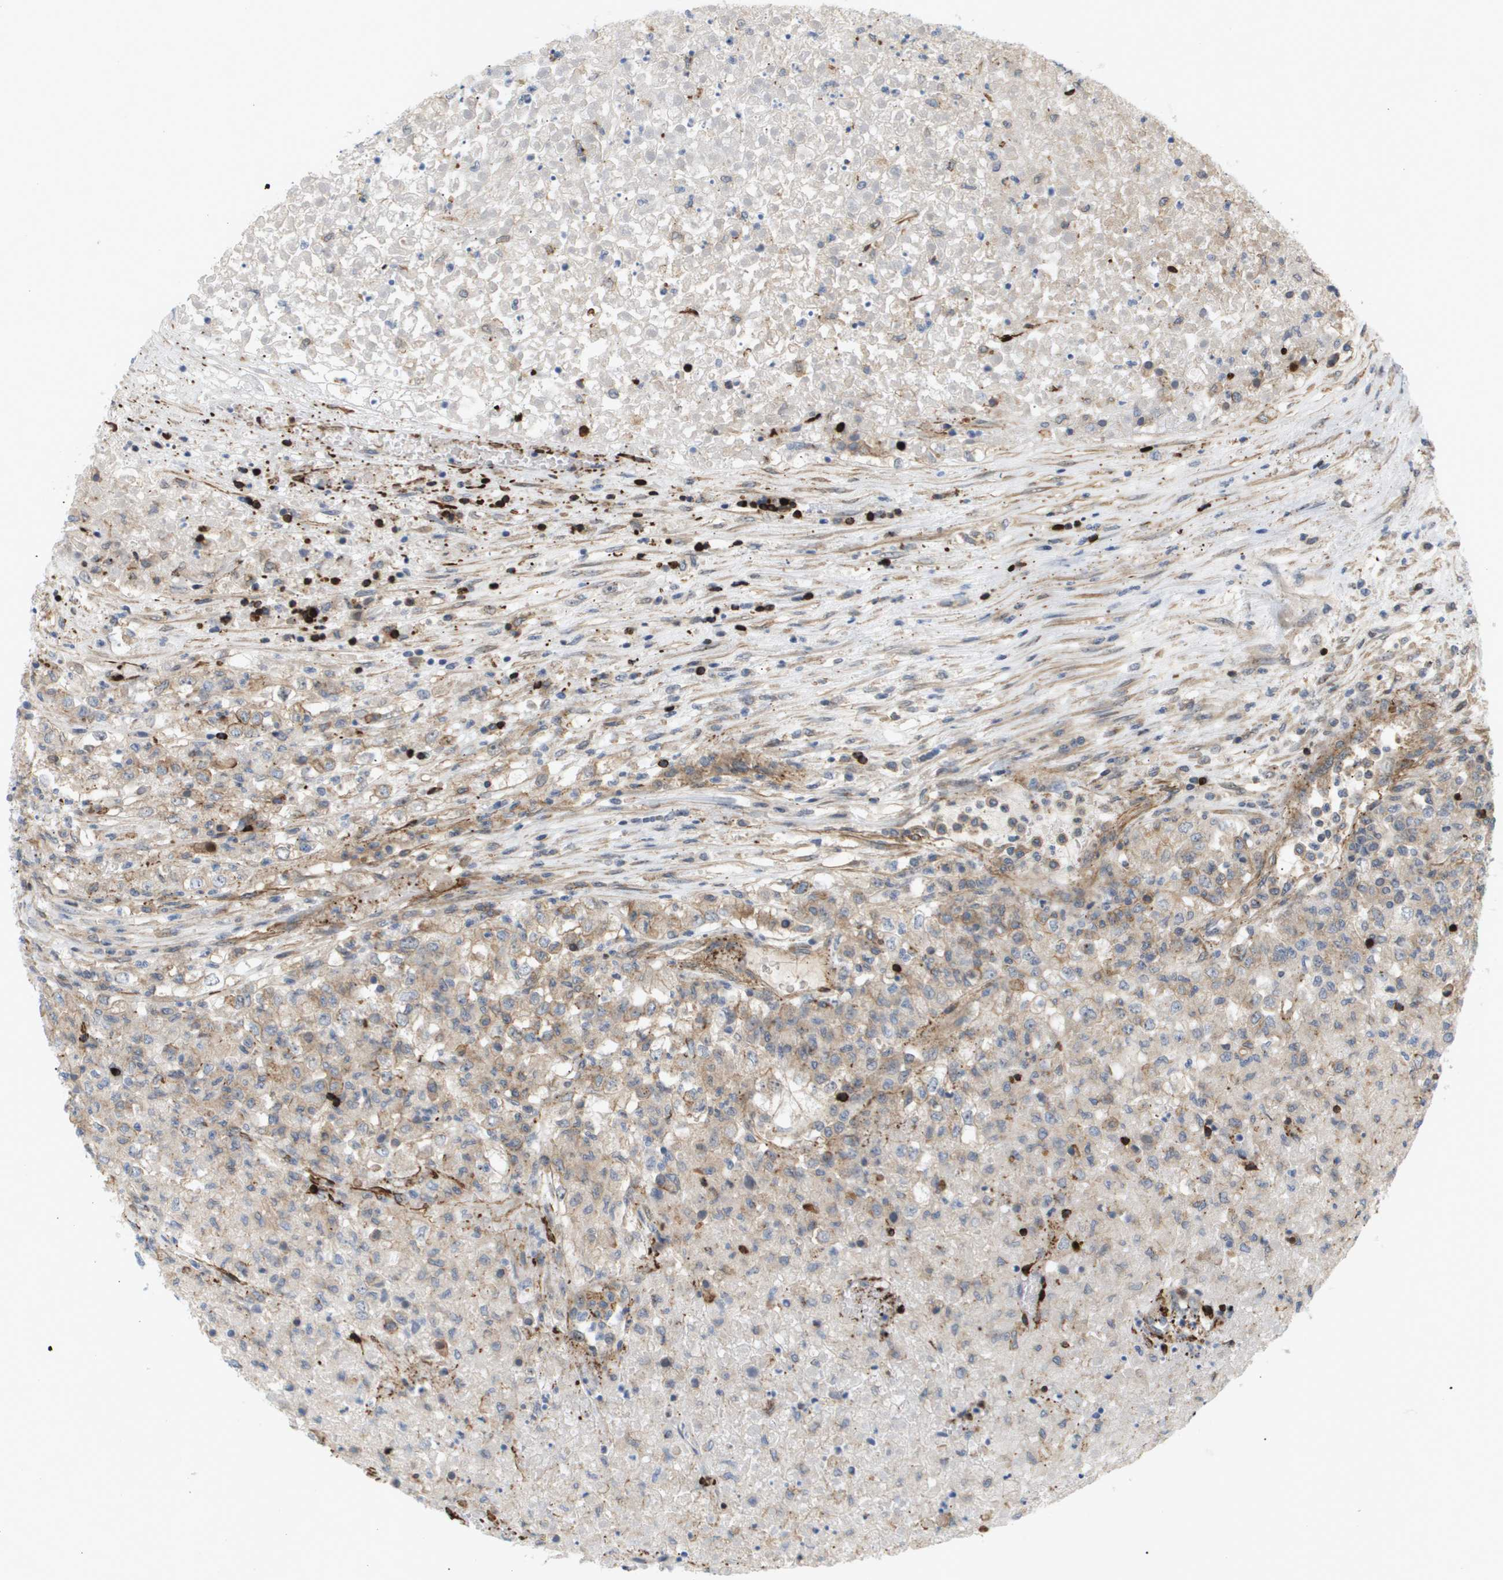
{"staining": {"intensity": "weak", "quantity": ">75%", "location": "cytoplasmic/membranous"}, "tissue": "renal cancer", "cell_type": "Tumor cells", "image_type": "cancer", "snomed": [{"axis": "morphology", "description": "Adenocarcinoma, NOS"}, {"axis": "topography", "description": "Kidney"}], "caption": "Renal cancer stained for a protein demonstrates weak cytoplasmic/membranous positivity in tumor cells.", "gene": "CORO2B", "patient": {"sex": "female", "age": 54}}